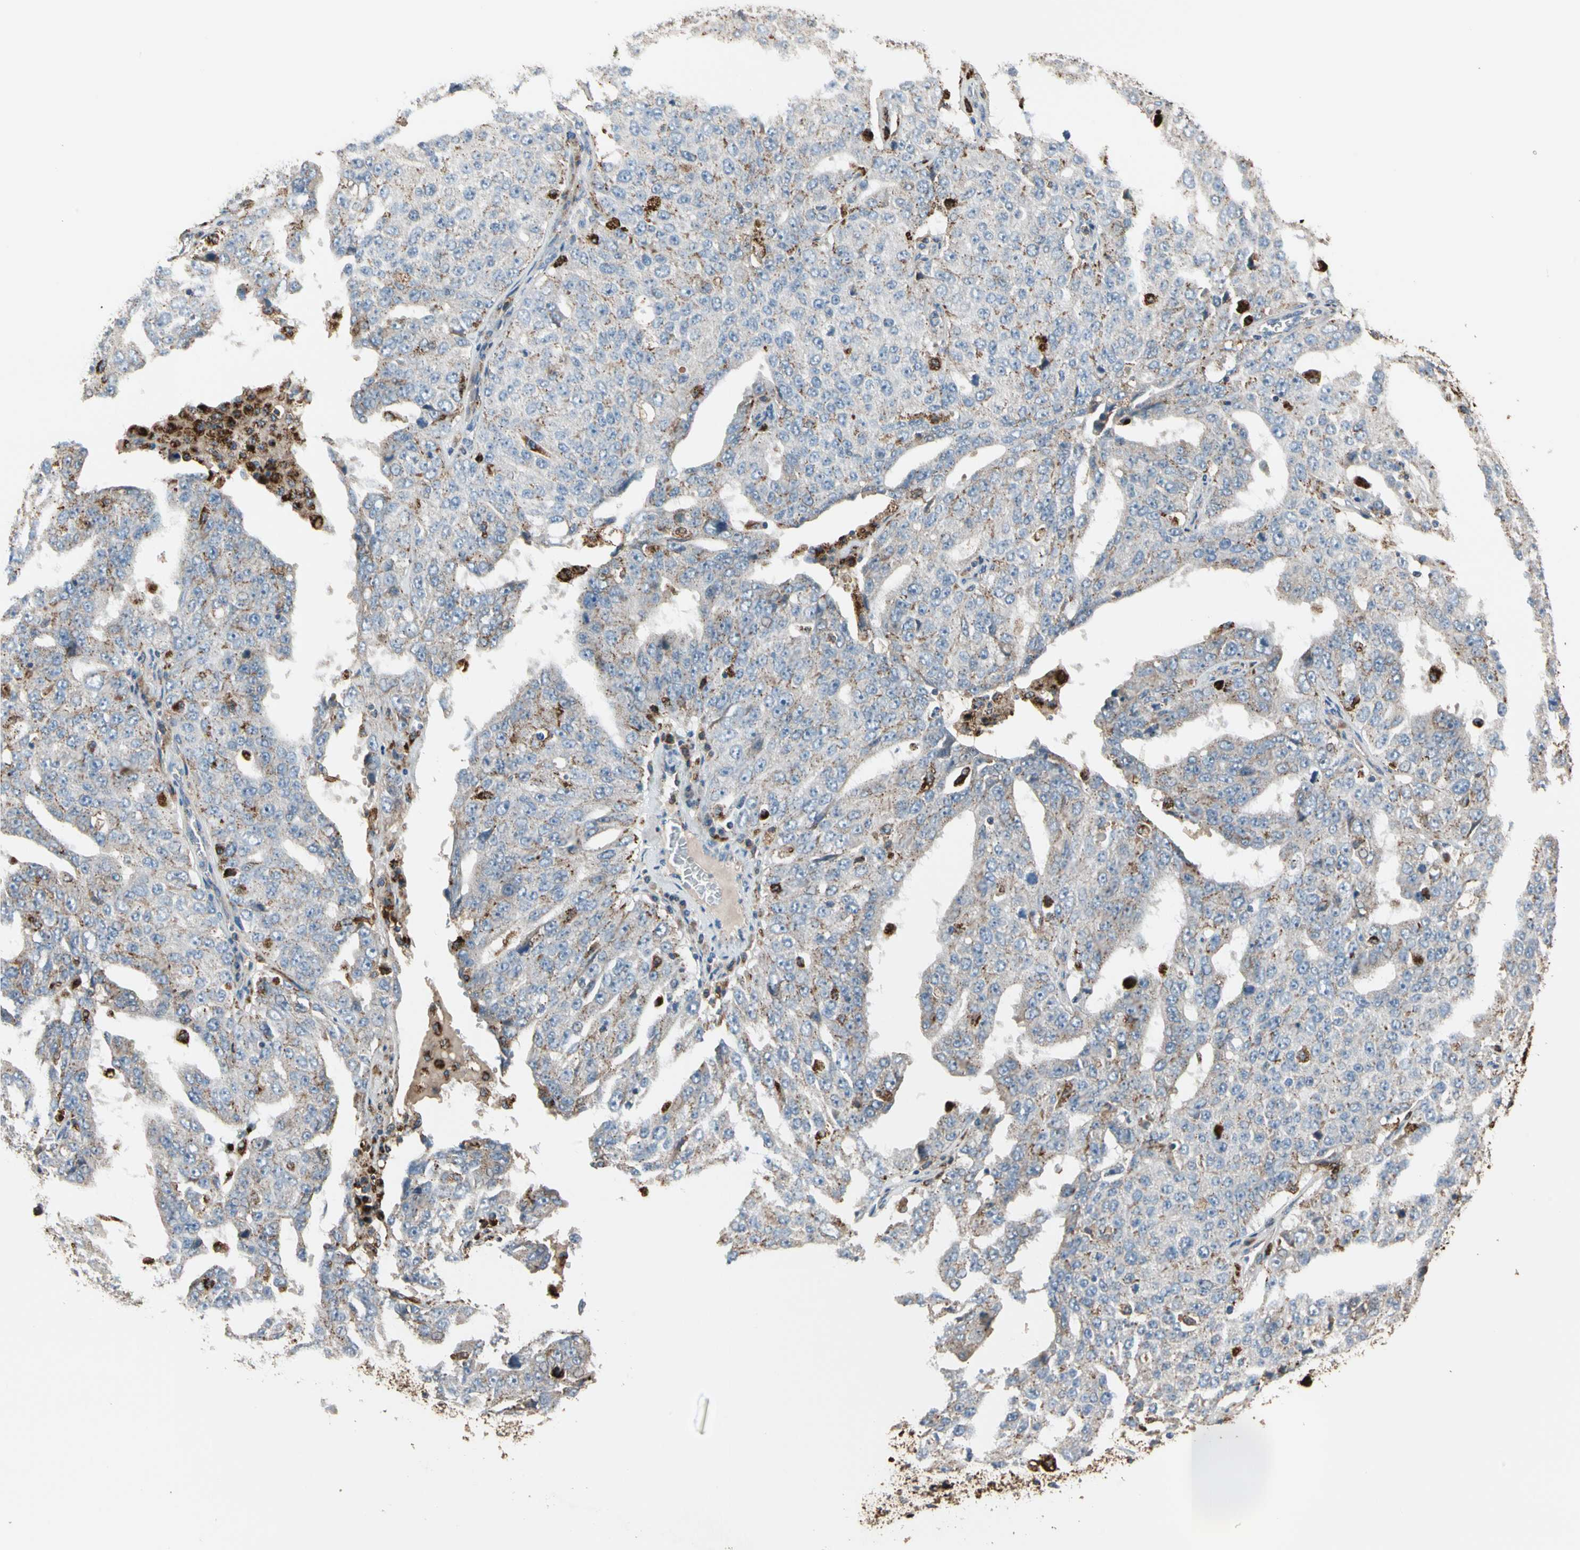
{"staining": {"intensity": "moderate", "quantity": "<25%", "location": "cytoplasmic/membranous"}, "tissue": "ovarian cancer", "cell_type": "Tumor cells", "image_type": "cancer", "snomed": [{"axis": "morphology", "description": "Carcinoma, endometroid"}, {"axis": "topography", "description": "Ovary"}], "caption": "Immunohistochemistry (IHC) image of neoplastic tissue: ovarian endometroid carcinoma stained using IHC displays low levels of moderate protein expression localized specifically in the cytoplasmic/membranous of tumor cells, appearing as a cytoplasmic/membranous brown color.", "gene": "GM2A", "patient": {"sex": "female", "age": 62}}